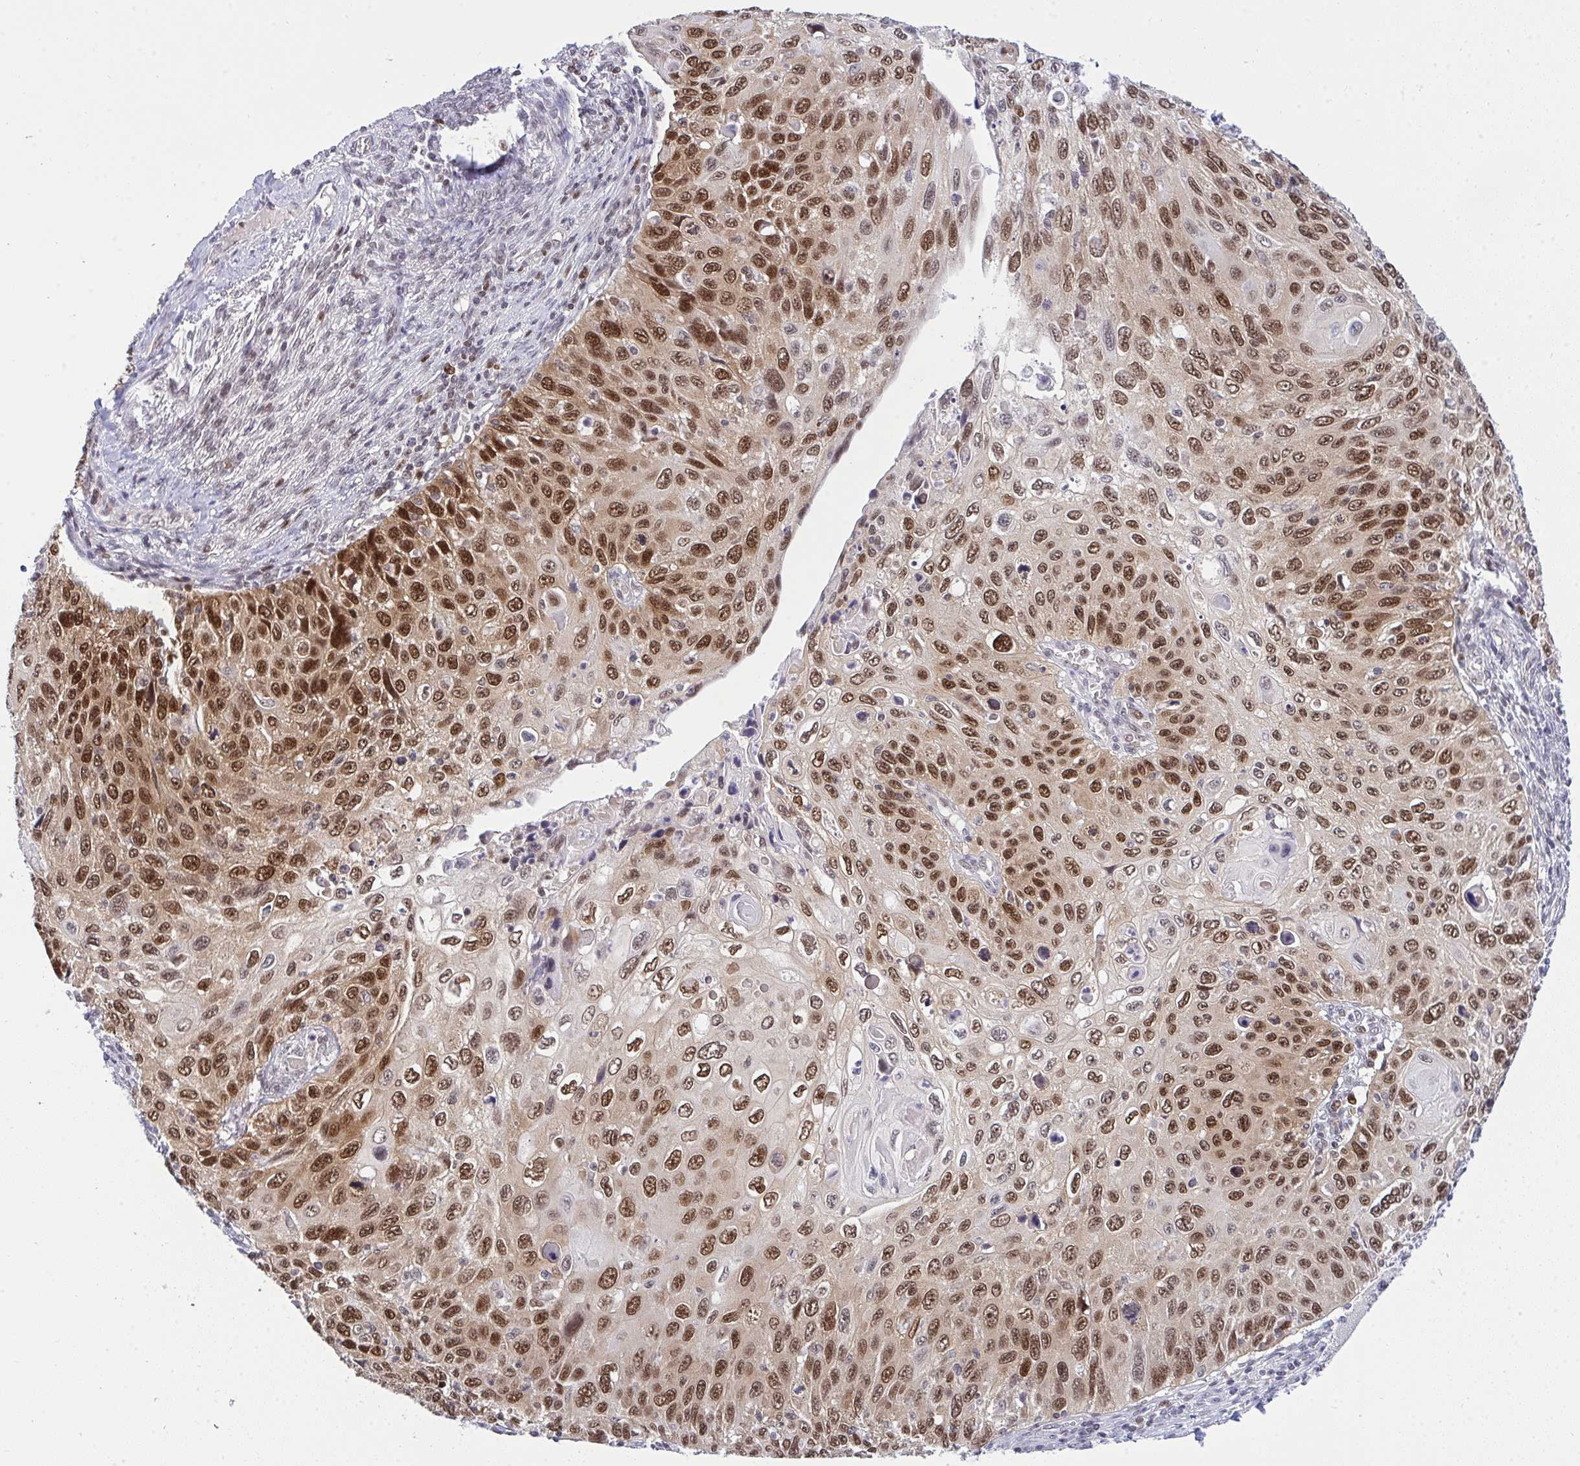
{"staining": {"intensity": "moderate", "quantity": ">75%", "location": "nuclear"}, "tissue": "cervical cancer", "cell_type": "Tumor cells", "image_type": "cancer", "snomed": [{"axis": "morphology", "description": "Squamous cell carcinoma, NOS"}, {"axis": "topography", "description": "Cervix"}], "caption": "This histopathology image demonstrates immunohistochemistry staining of human cervical cancer, with medium moderate nuclear positivity in about >75% of tumor cells.", "gene": "RFC4", "patient": {"sex": "female", "age": 70}}